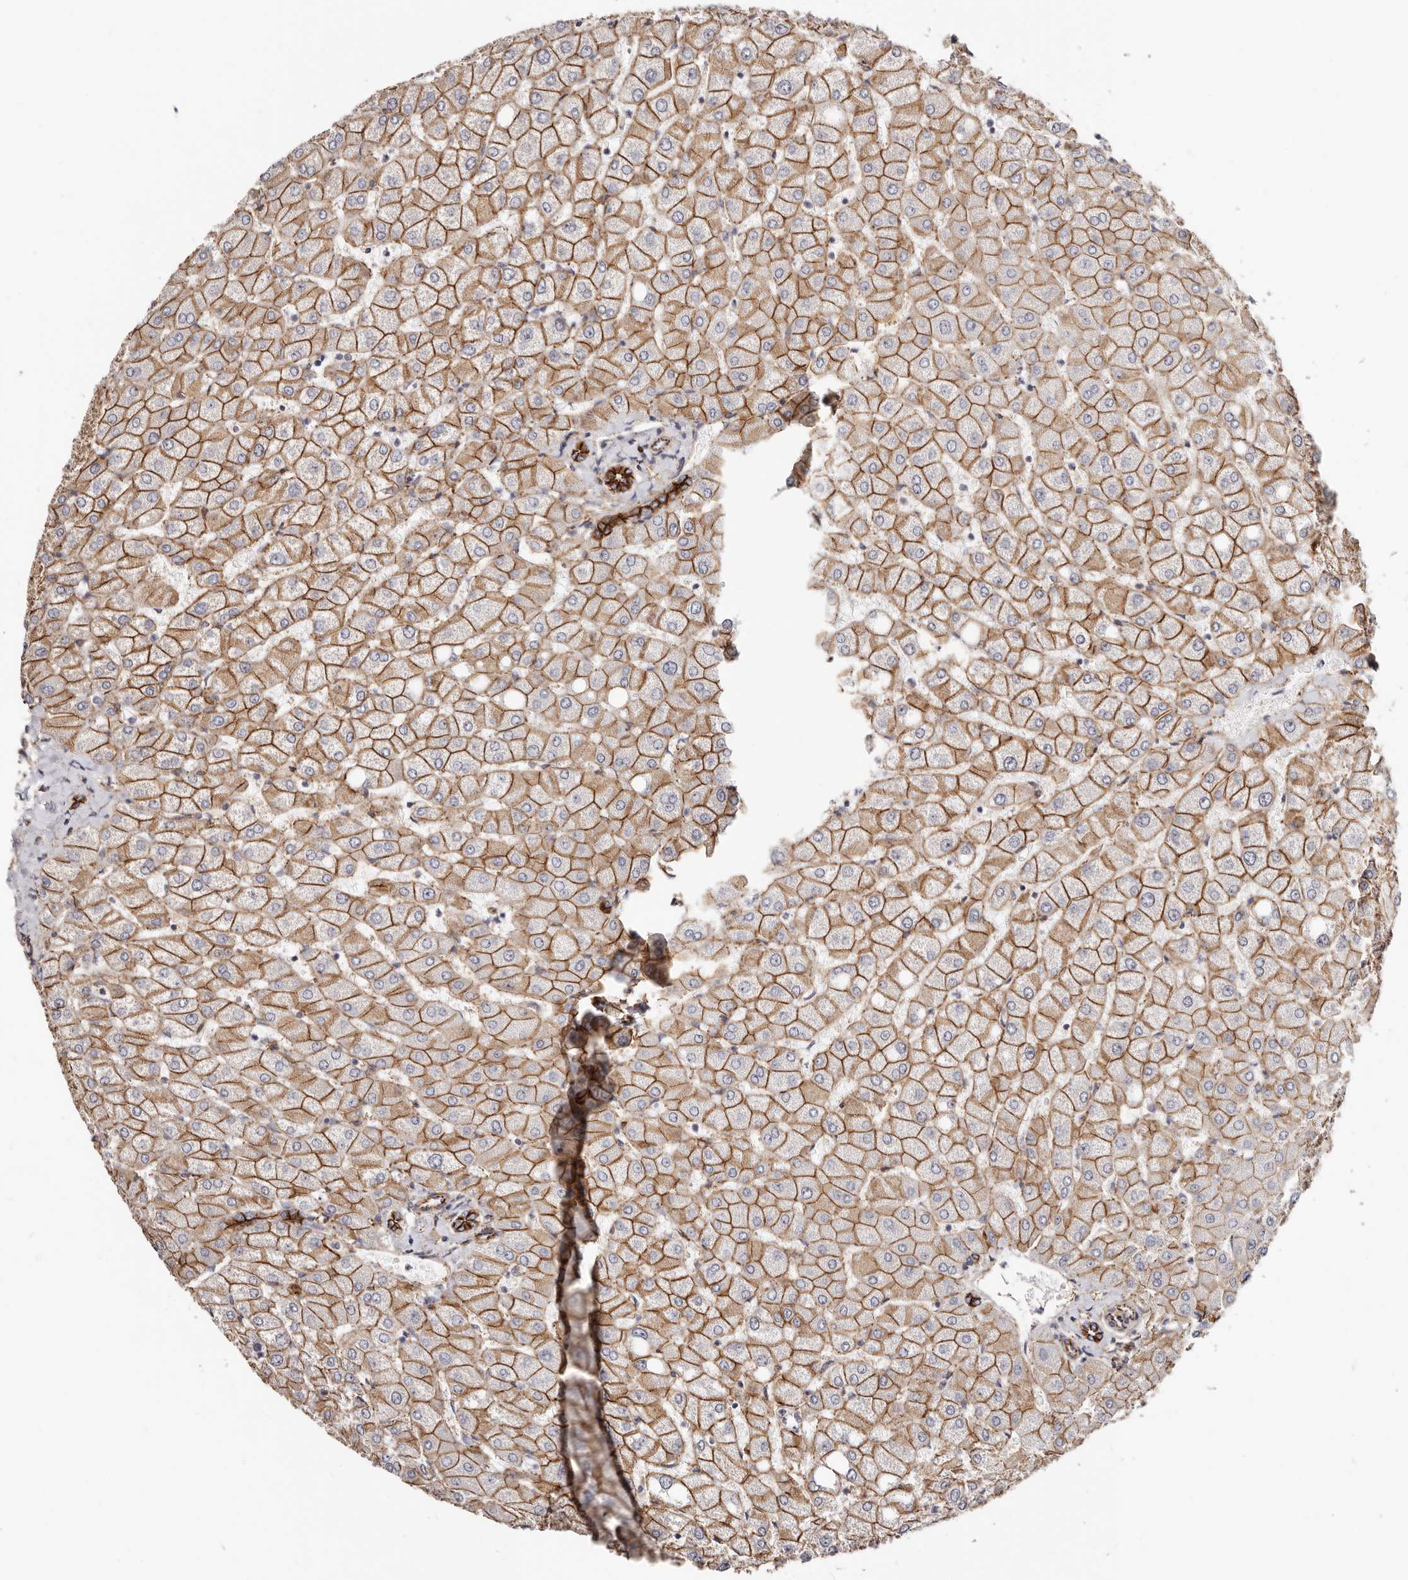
{"staining": {"intensity": "strong", "quantity": ">75%", "location": "cytoplasmic/membranous"}, "tissue": "liver", "cell_type": "Cholangiocytes", "image_type": "normal", "snomed": [{"axis": "morphology", "description": "Normal tissue, NOS"}, {"axis": "topography", "description": "Liver"}], "caption": "Immunohistochemical staining of benign human liver shows >75% levels of strong cytoplasmic/membranous protein staining in approximately >75% of cholangiocytes.", "gene": "CTNNB1", "patient": {"sex": "female", "age": 54}}